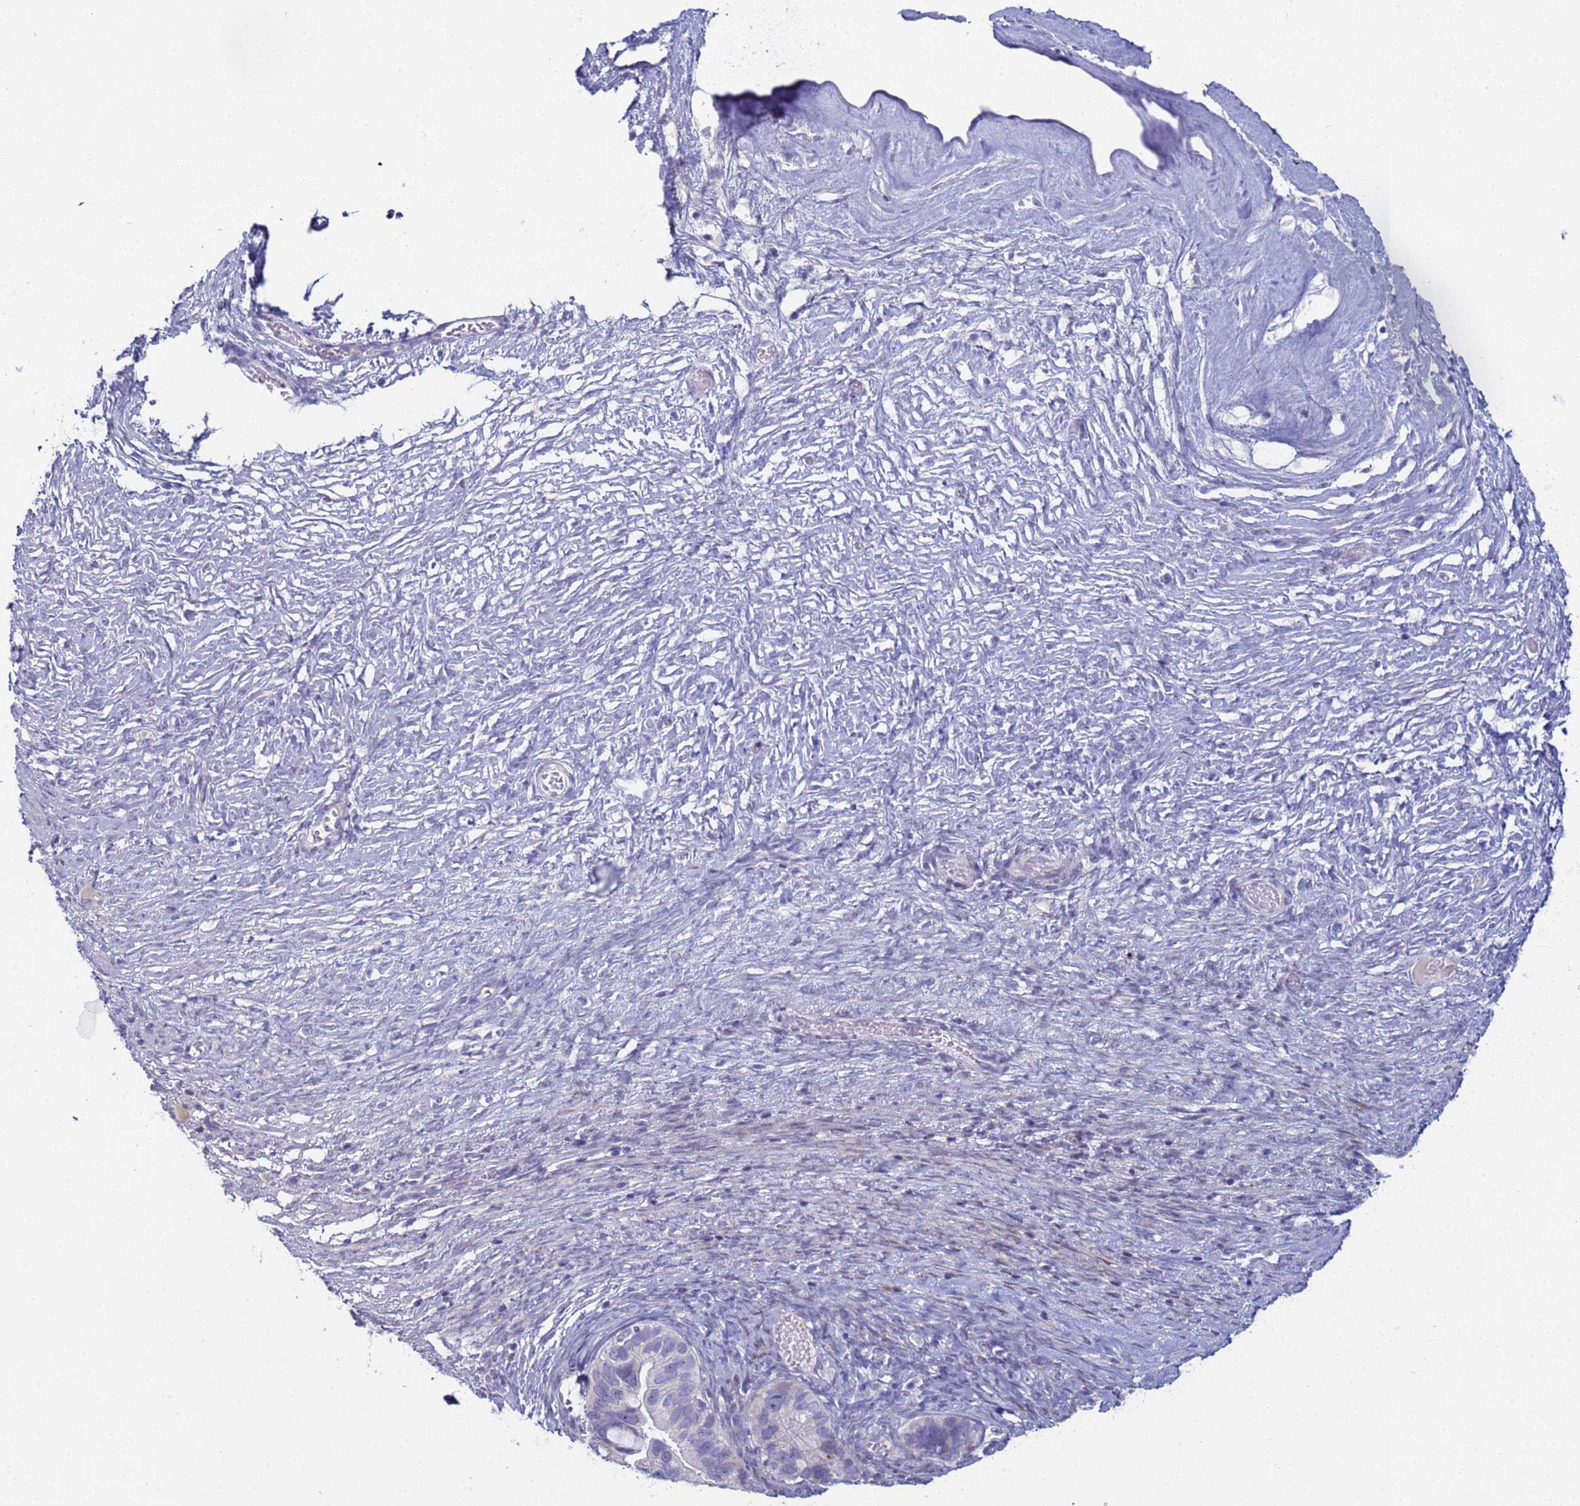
{"staining": {"intensity": "negative", "quantity": "none", "location": "none"}, "tissue": "ovarian cancer", "cell_type": "Tumor cells", "image_type": "cancer", "snomed": [{"axis": "morphology", "description": "Cystadenocarcinoma, serous, NOS"}, {"axis": "topography", "description": "Ovary"}], "caption": "This is a micrograph of immunohistochemistry staining of ovarian serous cystadenocarcinoma, which shows no expression in tumor cells. The staining is performed using DAB brown chromogen with nuclei counter-stained in using hematoxylin.", "gene": "CR1", "patient": {"sex": "female", "age": 56}}